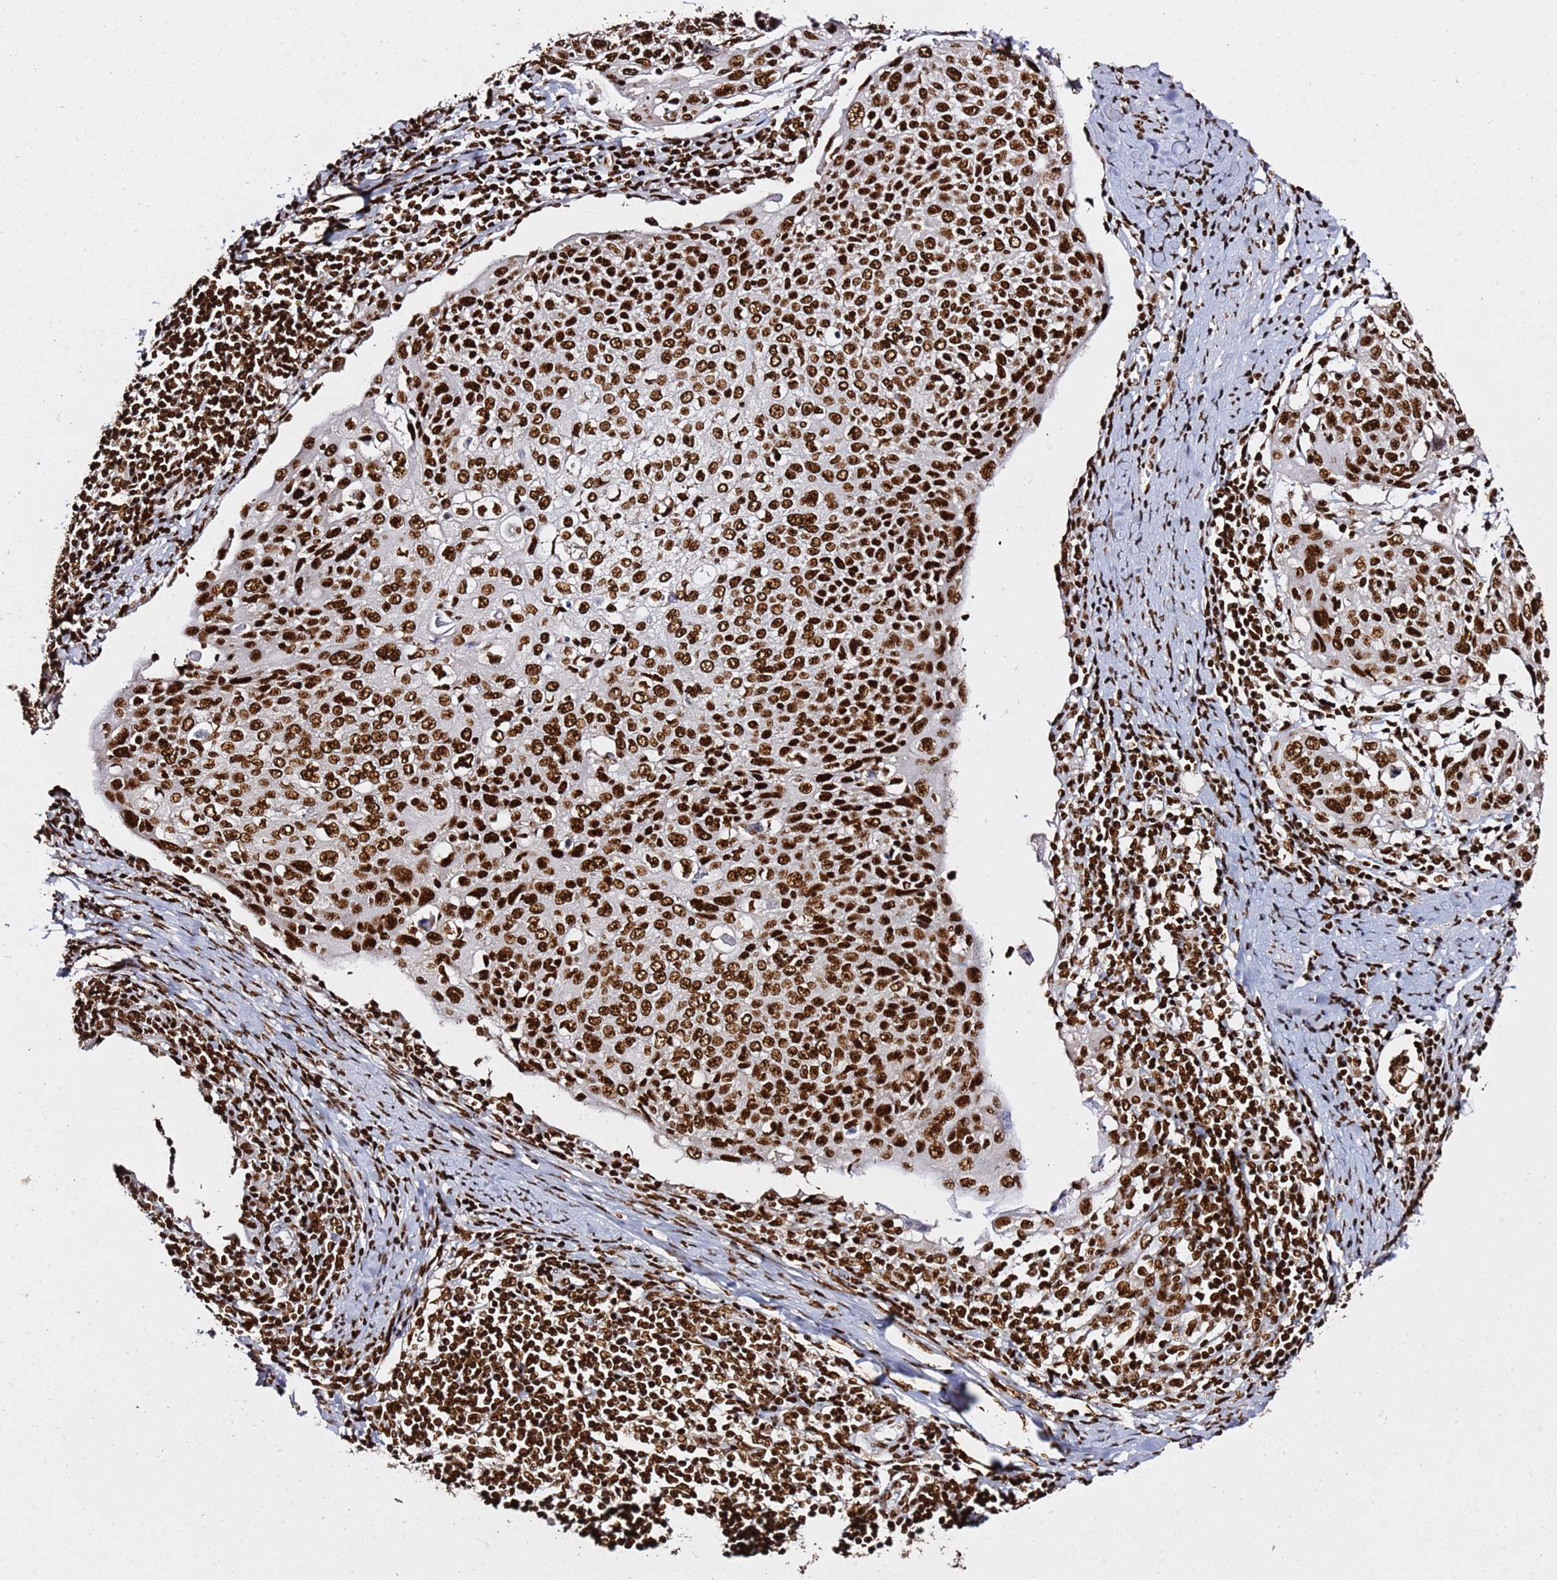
{"staining": {"intensity": "strong", "quantity": ">75%", "location": "nuclear"}, "tissue": "cervical cancer", "cell_type": "Tumor cells", "image_type": "cancer", "snomed": [{"axis": "morphology", "description": "Squamous cell carcinoma, NOS"}, {"axis": "topography", "description": "Cervix"}], "caption": "Brown immunohistochemical staining in cervical cancer shows strong nuclear expression in about >75% of tumor cells.", "gene": "C6orf226", "patient": {"sex": "female", "age": 67}}